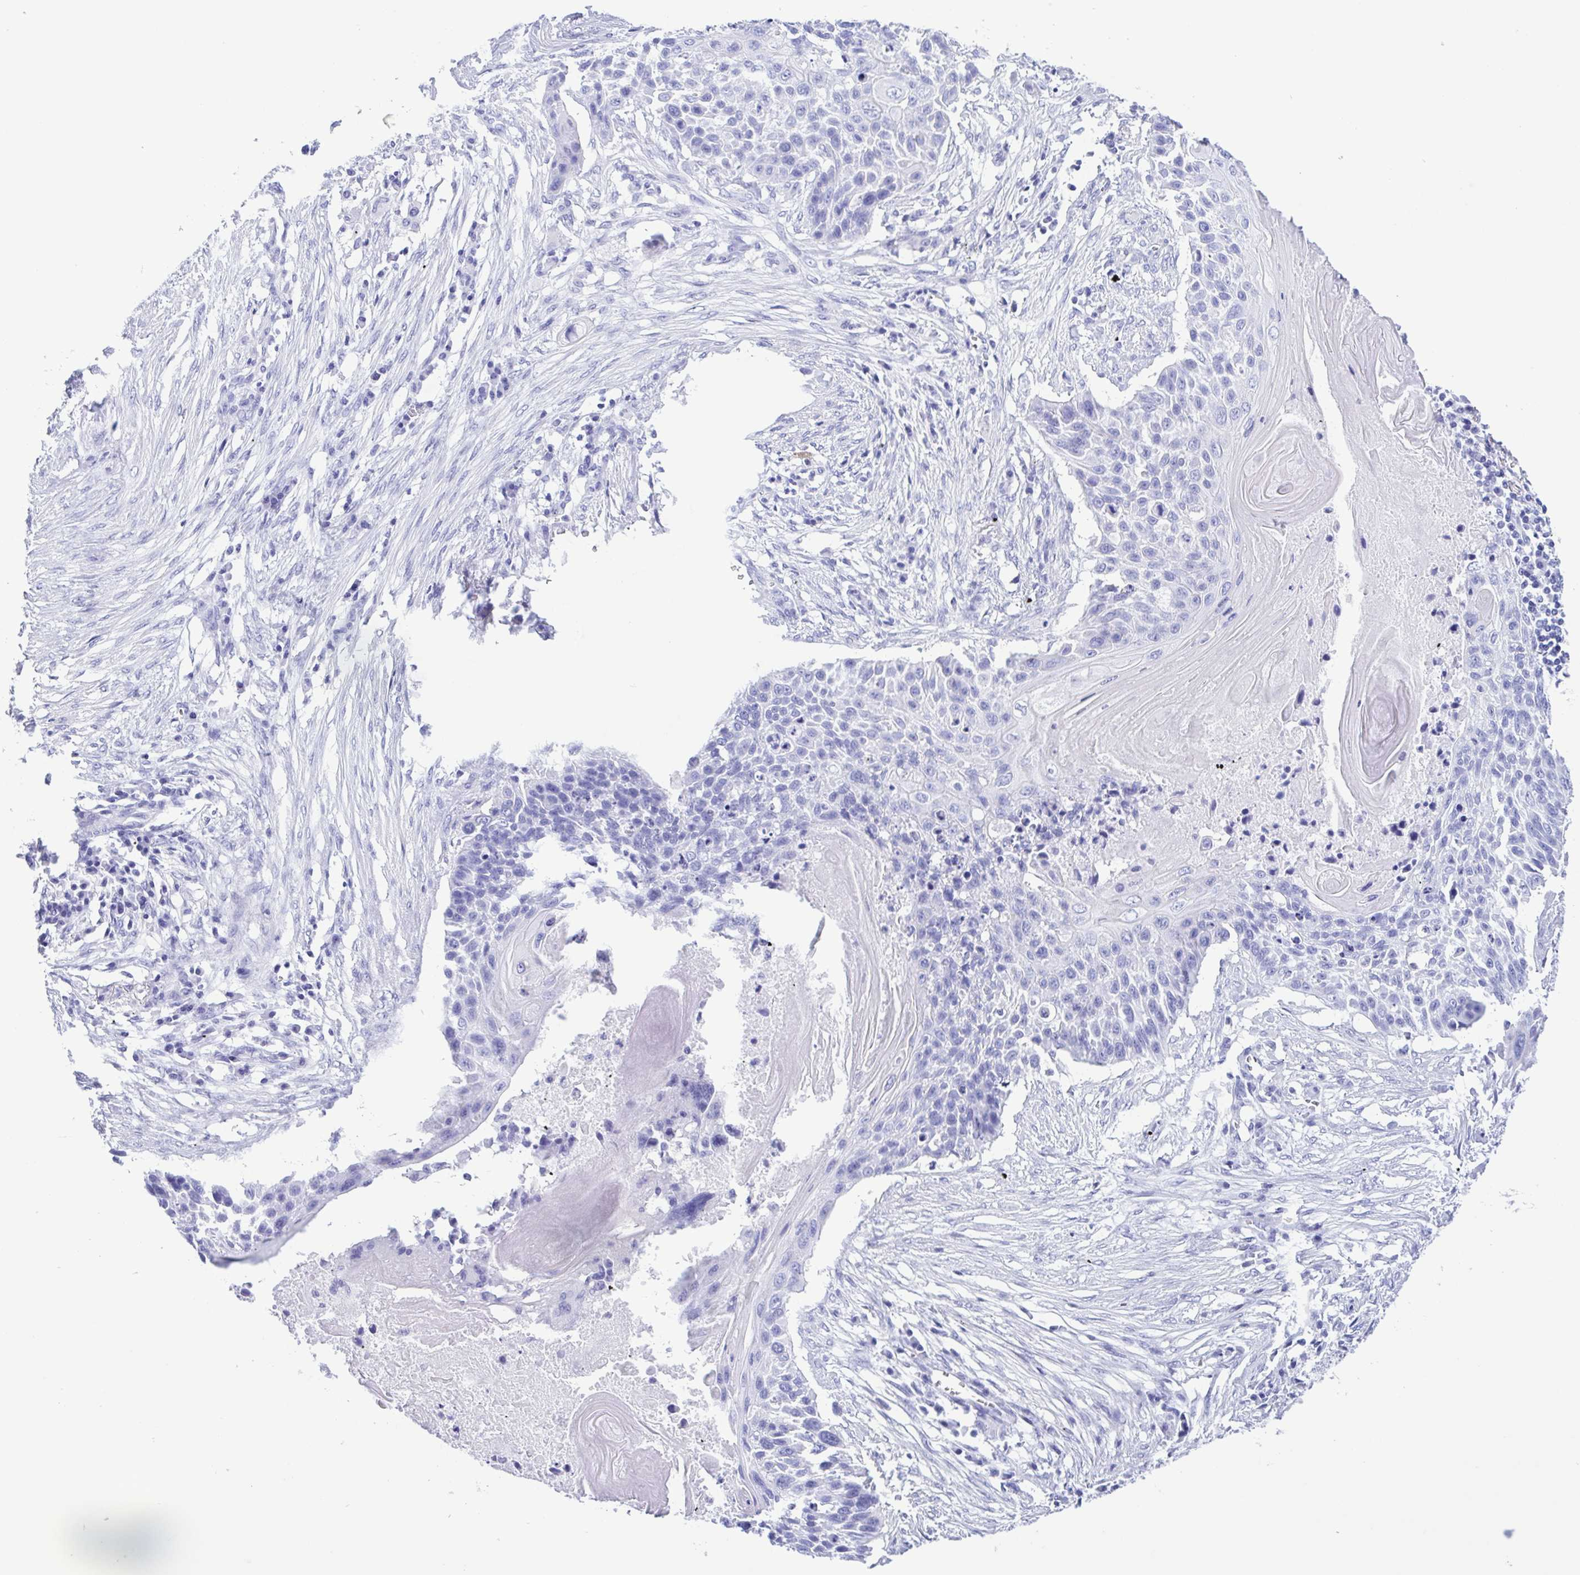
{"staining": {"intensity": "negative", "quantity": "none", "location": "none"}, "tissue": "lung cancer", "cell_type": "Tumor cells", "image_type": "cancer", "snomed": [{"axis": "morphology", "description": "Squamous cell carcinoma, NOS"}, {"axis": "topography", "description": "Lung"}], "caption": "This is a micrograph of IHC staining of lung cancer (squamous cell carcinoma), which shows no expression in tumor cells.", "gene": "TSPY2", "patient": {"sex": "male", "age": 78}}